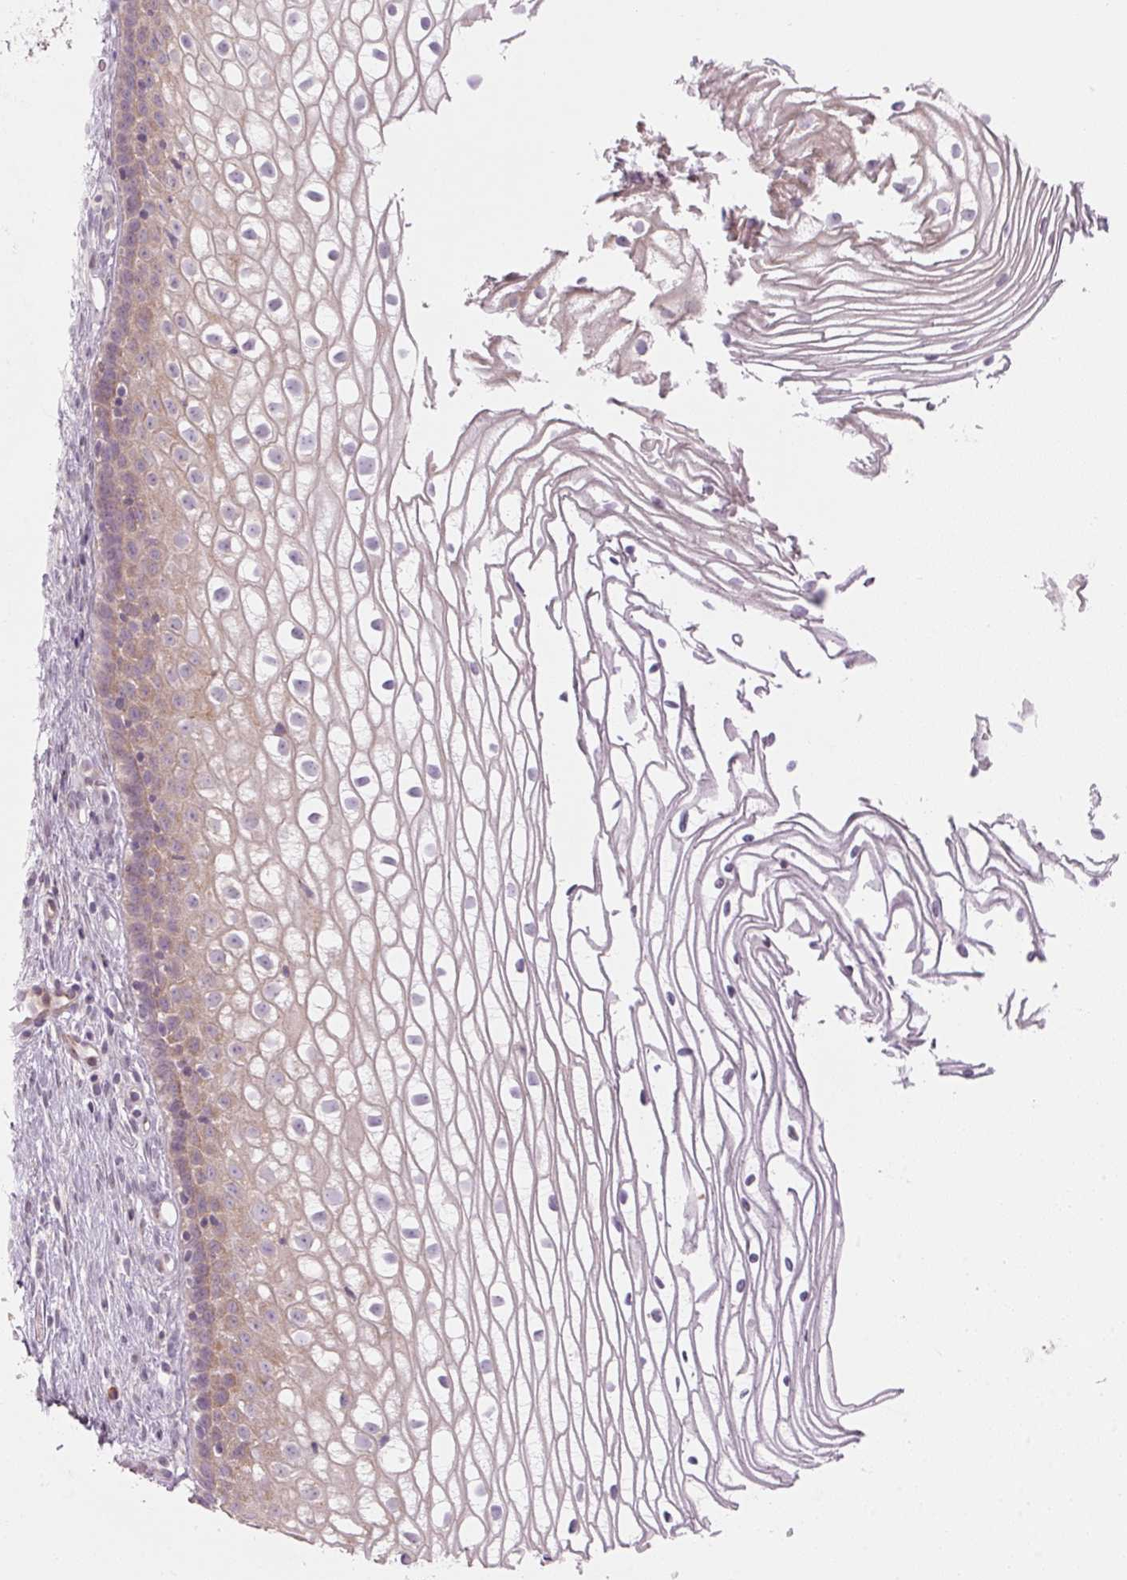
{"staining": {"intensity": "weak", "quantity": "<25%", "location": "cytoplasmic/membranous"}, "tissue": "cervix", "cell_type": "Glandular cells", "image_type": "normal", "snomed": [{"axis": "morphology", "description": "Normal tissue, NOS"}, {"axis": "topography", "description": "Cervix"}], "caption": "High power microscopy image of an immunohistochemistry (IHC) histopathology image of benign cervix, revealing no significant positivity in glandular cells.", "gene": "GNMT", "patient": {"sex": "female", "age": 40}}